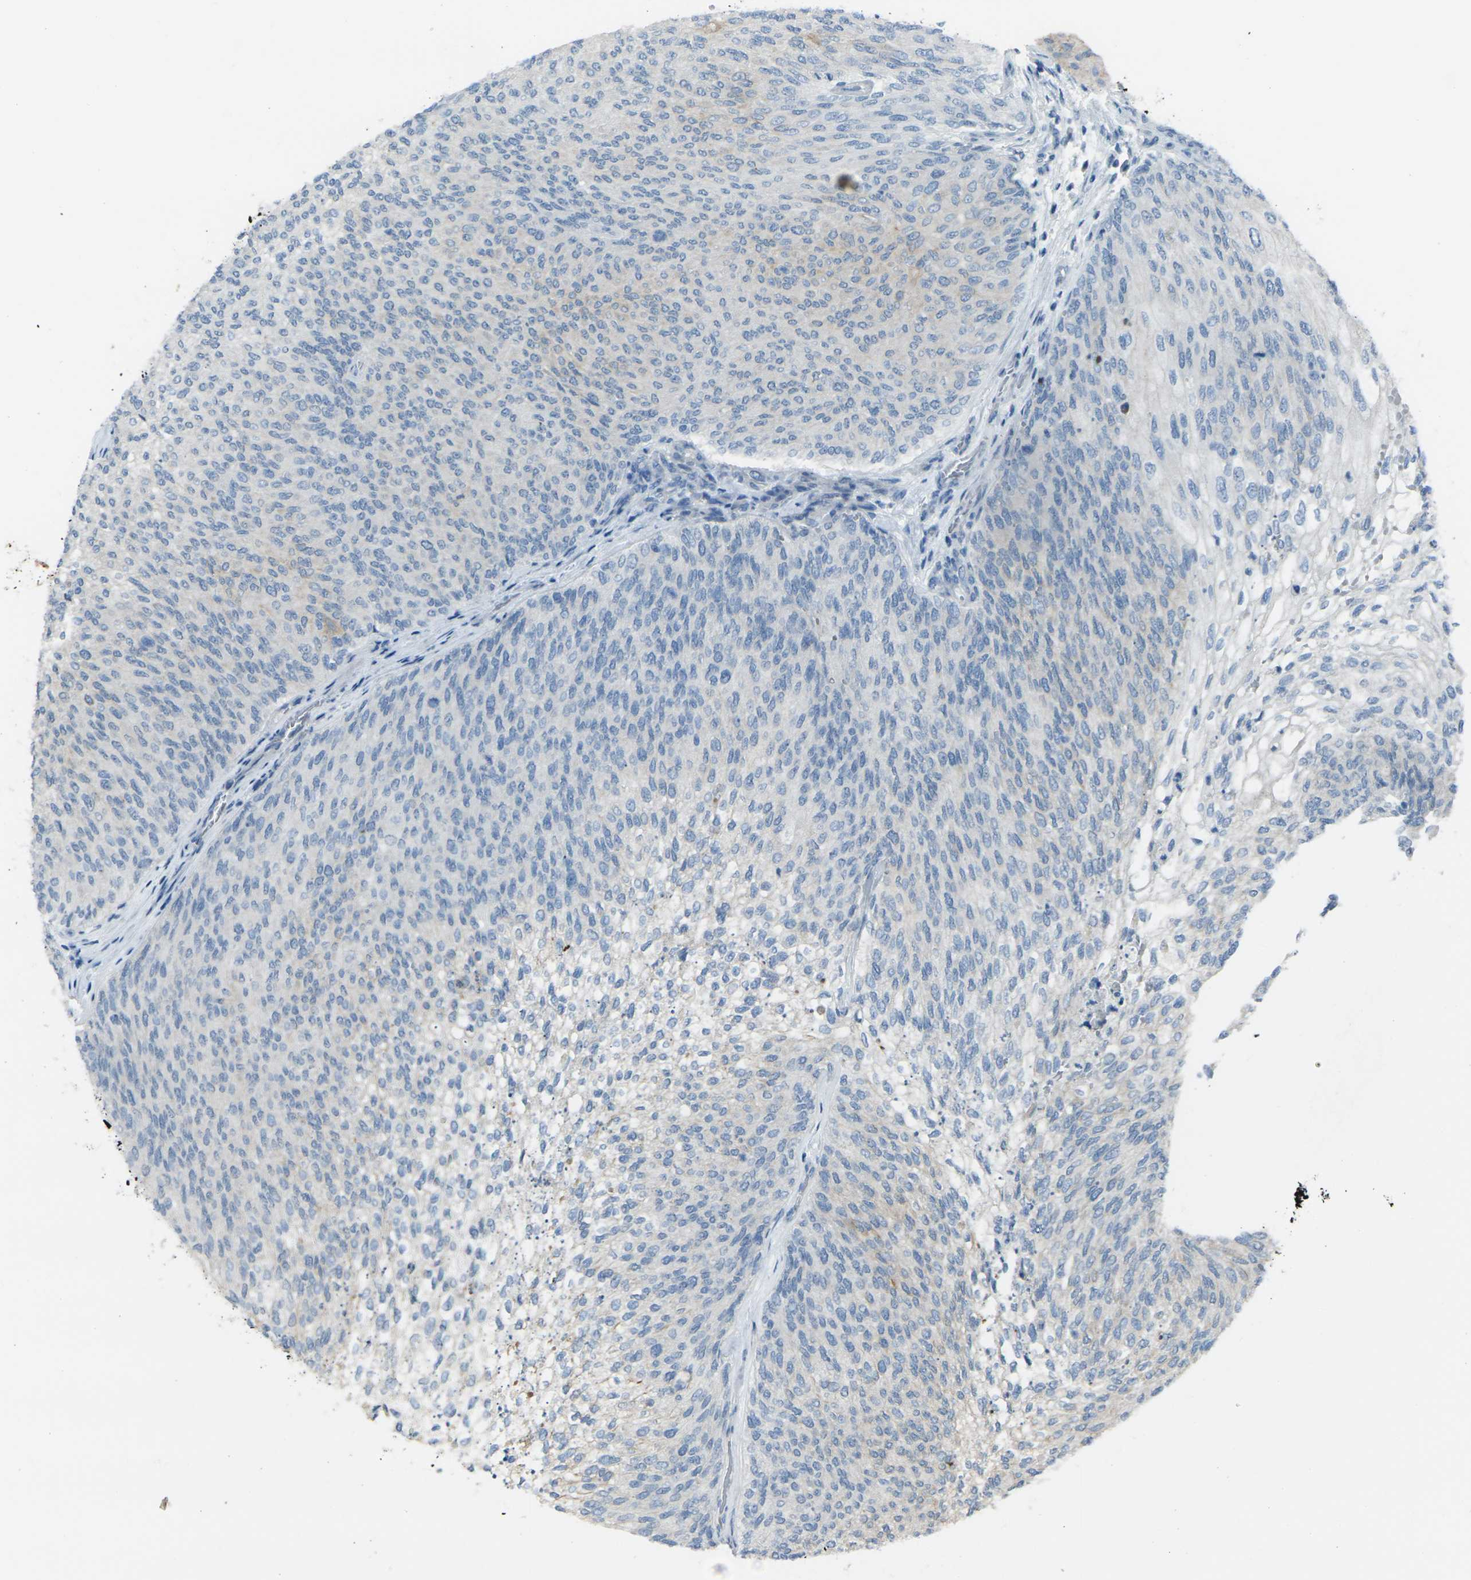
{"staining": {"intensity": "negative", "quantity": "none", "location": "none"}, "tissue": "urothelial cancer", "cell_type": "Tumor cells", "image_type": "cancer", "snomed": [{"axis": "morphology", "description": "Urothelial carcinoma, Low grade"}, {"axis": "topography", "description": "Urinary bladder"}], "caption": "An immunohistochemistry (IHC) micrograph of urothelial cancer is shown. There is no staining in tumor cells of urothelial cancer.", "gene": "ANKRD46", "patient": {"sex": "female", "age": 79}}